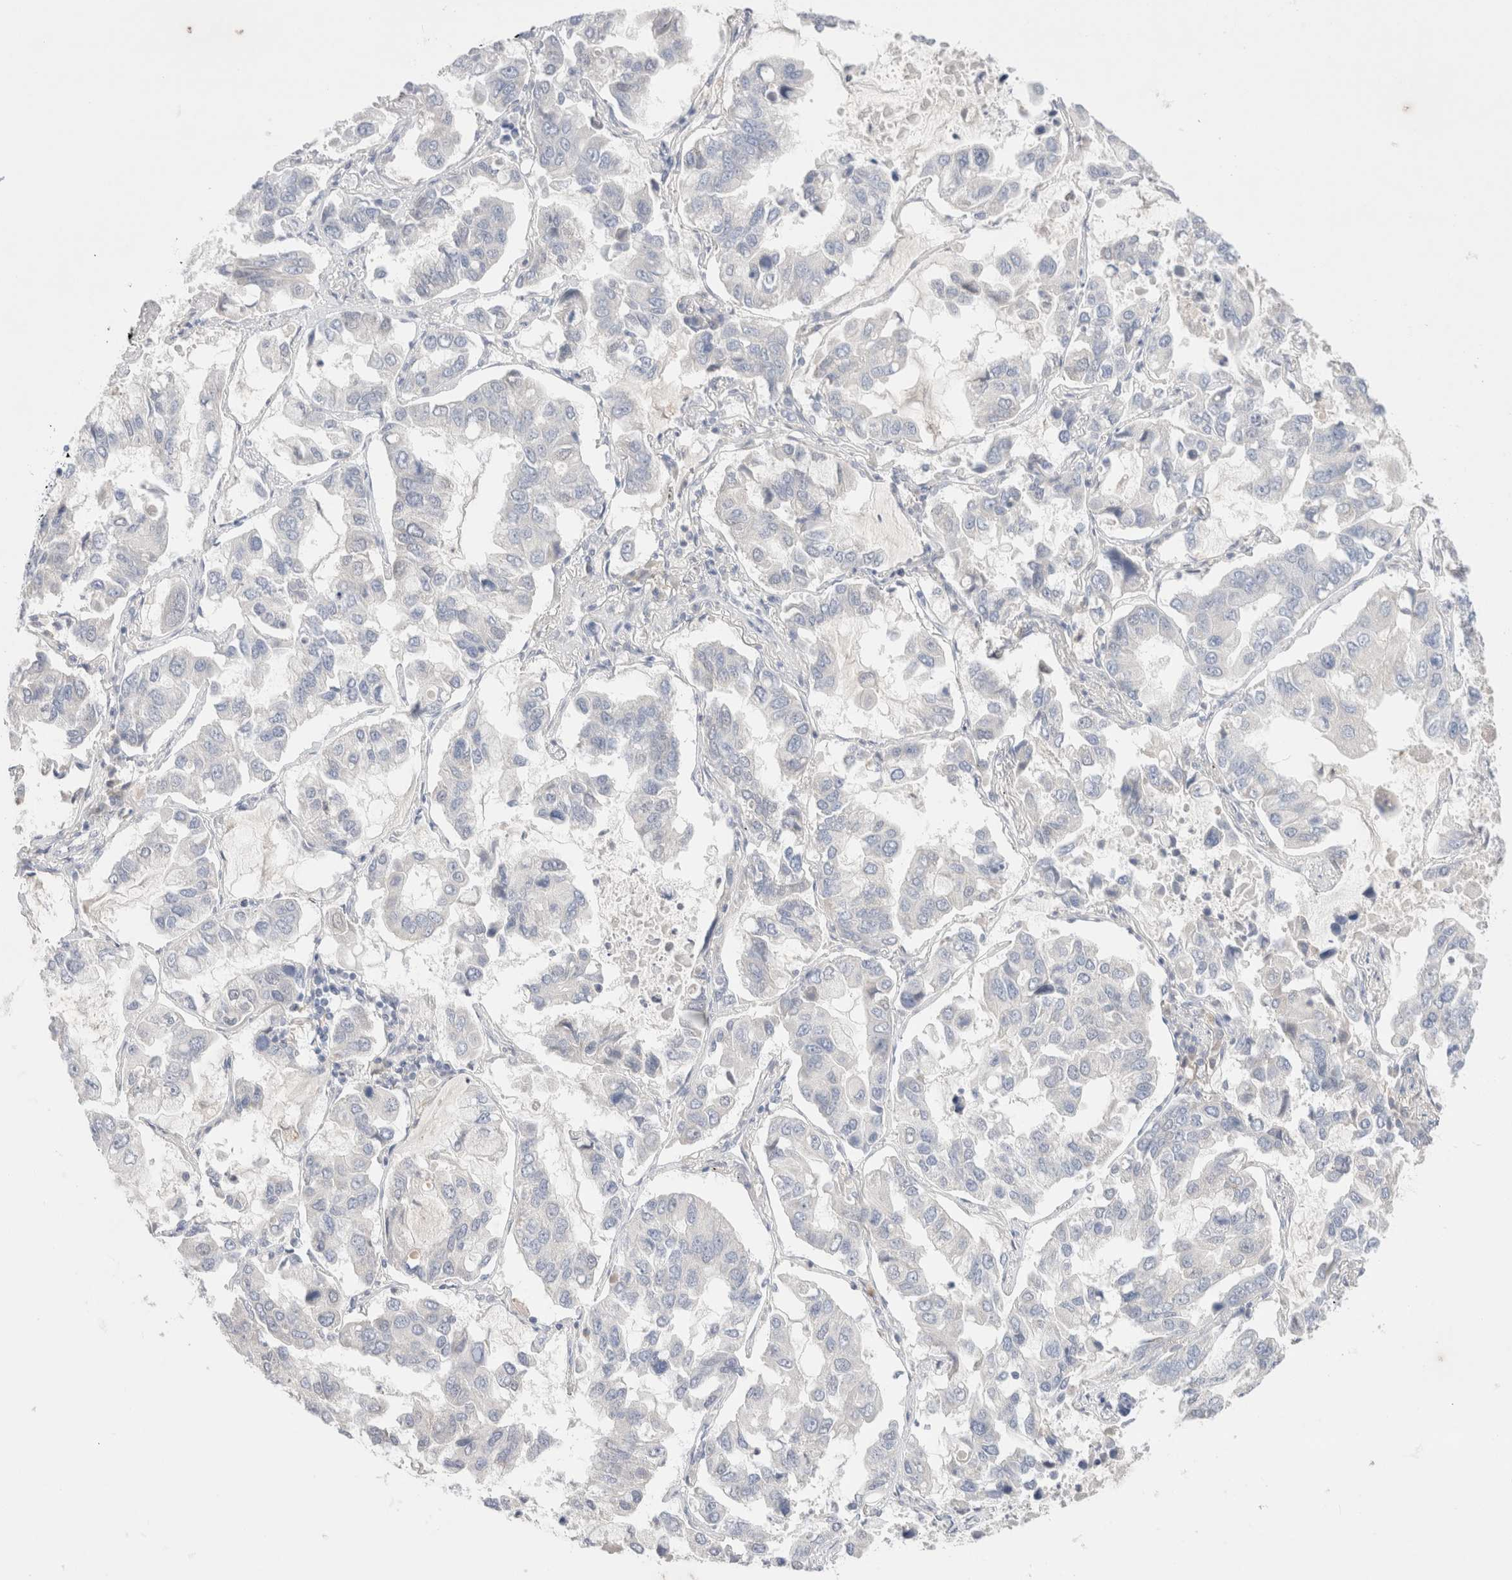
{"staining": {"intensity": "negative", "quantity": "none", "location": "none"}, "tissue": "lung cancer", "cell_type": "Tumor cells", "image_type": "cancer", "snomed": [{"axis": "morphology", "description": "Adenocarcinoma, NOS"}, {"axis": "topography", "description": "Lung"}], "caption": "Immunohistochemistry histopathology image of neoplastic tissue: lung adenocarcinoma stained with DAB displays no significant protein expression in tumor cells.", "gene": "SPATA20", "patient": {"sex": "male", "age": 64}}